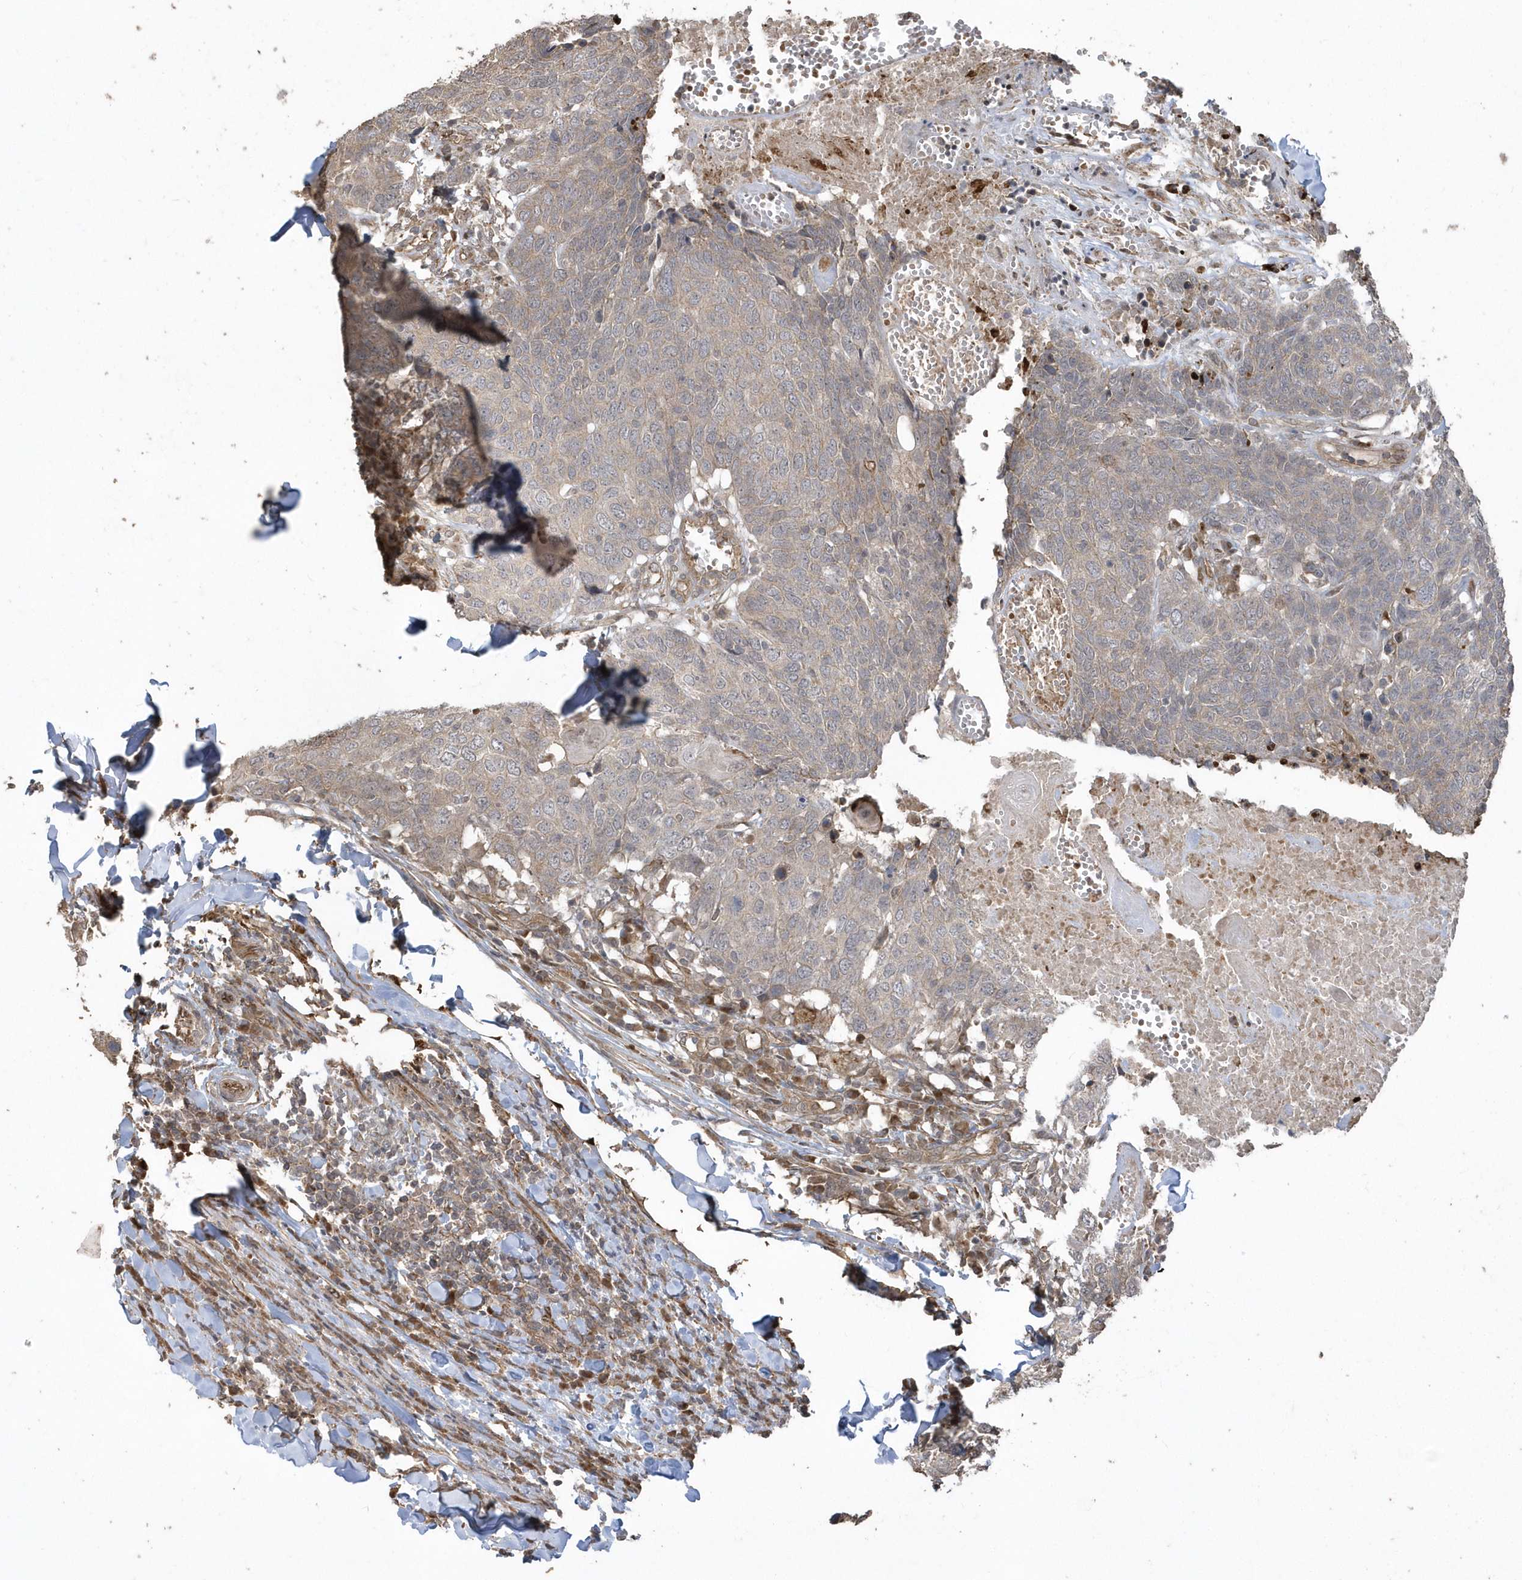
{"staining": {"intensity": "weak", "quantity": ">75%", "location": "cytoplasmic/membranous"}, "tissue": "head and neck cancer", "cell_type": "Tumor cells", "image_type": "cancer", "snomed": [{"axis": "morphology", "description": "Squamous cell carcinoma, NOS"}, {"axis": "topography", "description": "Head-Neck"}], "caption": "Immunohistochemical staining of head and neck squamous cell carcinoma exhibits low levels of weak cytoplasmic/membranous protein staining in about >75% of tumor cells. (Stains: DAB (3,3'-diaminobenzidine) in brown, nuclei in blue, Microscopy: brightfield microscopy at high magnification).", "gene": "HERPUD1", "patient": {"sex": "male", "age": 66}}